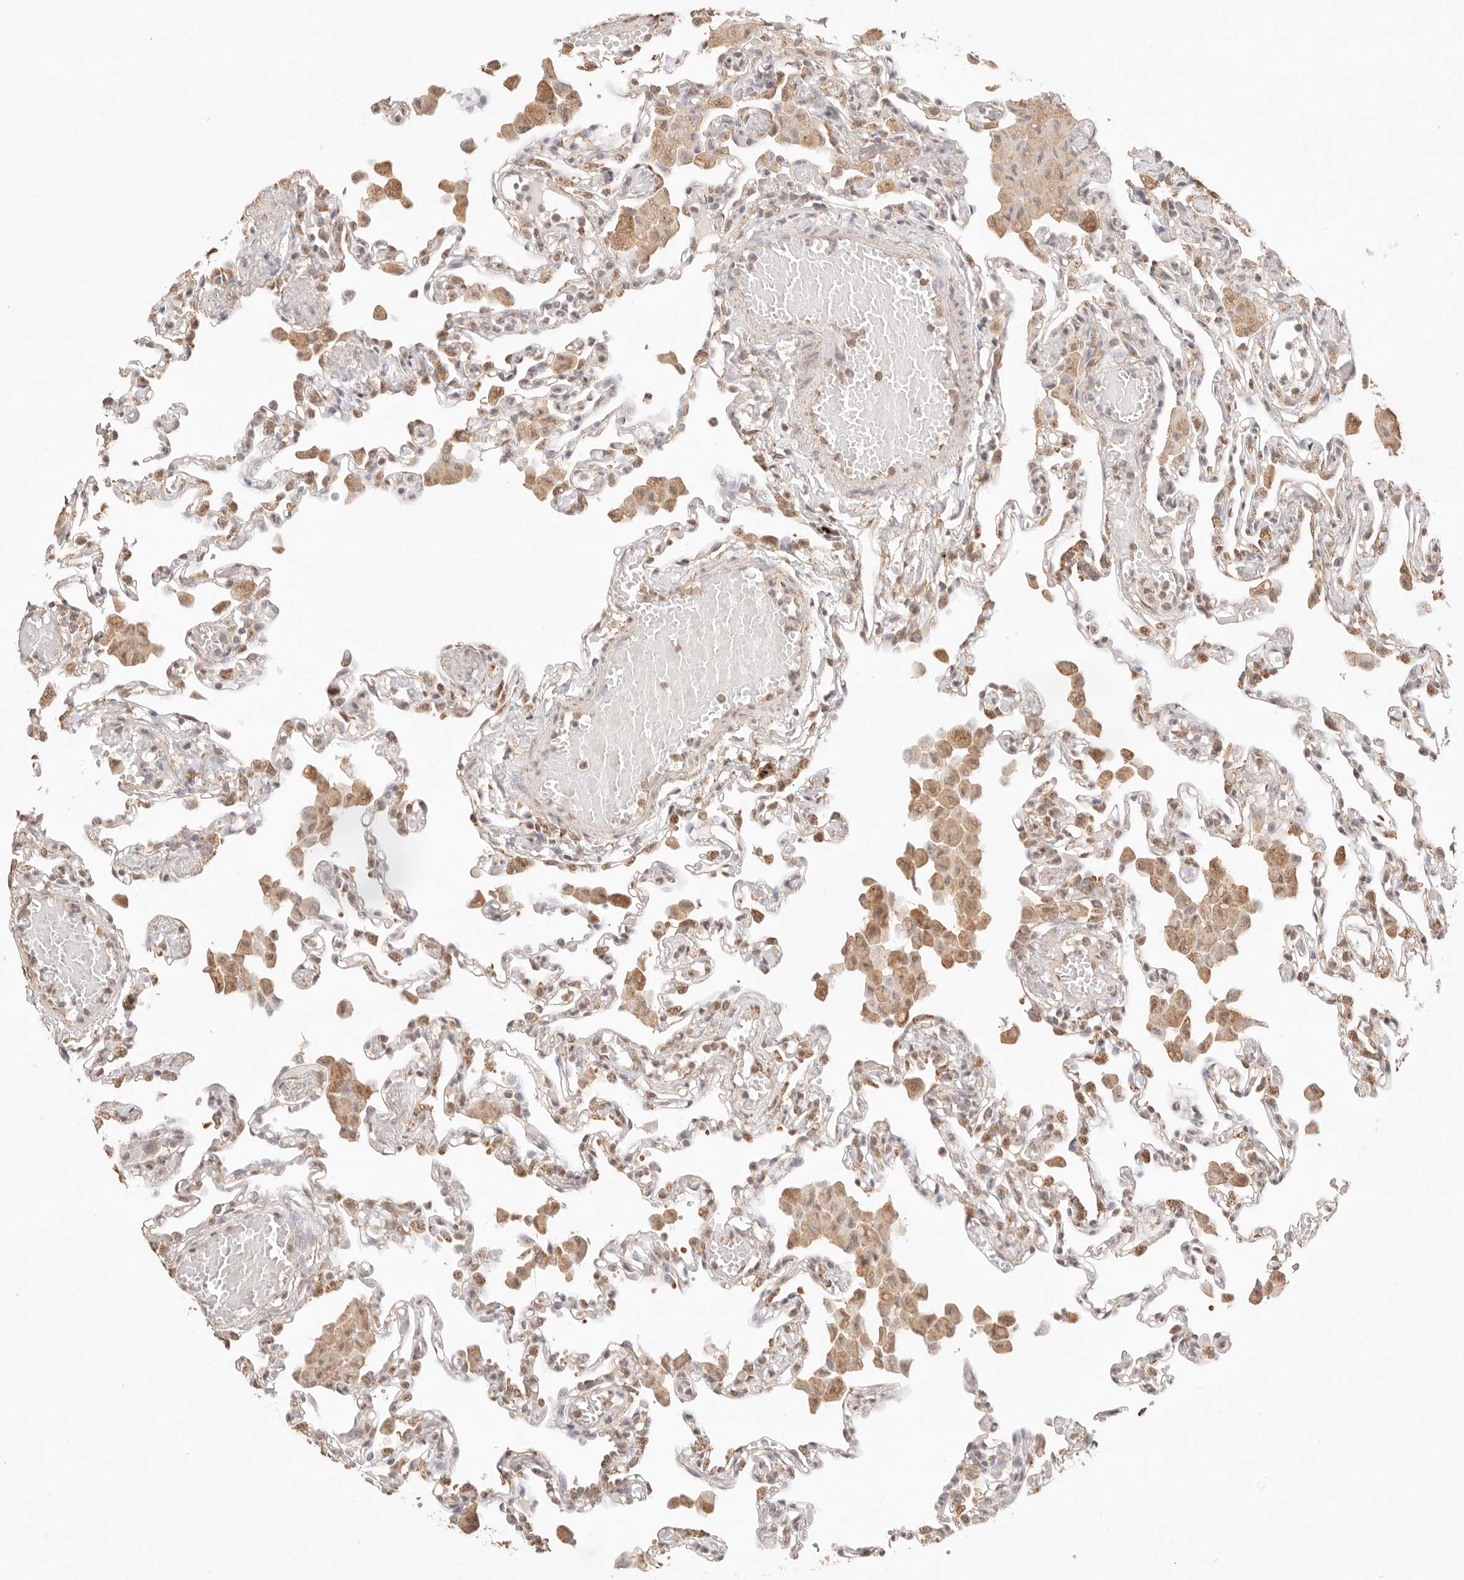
{"staining": {"intensity": "moderate", "quantity": "25%-75%", "location": "cytoplasmic/membranous,nuclear"}, "tissue": "lung", "cell_type": "Alveolar cells", "image_type": "normal", "snomed": [{"axis": "morphology", "description": "Normal tissue, NOS"}, {"axis": "topography", "description": "Bronchus"}, {"axis": "topography", "description": "Lung"}], "caption": "IHC staining of normal lung, which exhibits medium levels of moderate cytoplasmic/membranous,nuclear staining in approximately 25%-75% of alveolar cells indicating moderate cytoplasmic/membranous,nuclear protein staining. The staining was performed using DAB (brown) for protein detection and nuclei were counterstained in hematoxylin (blue).", "gene": "IL1R2", "patient": {"sex": "female", "age": 49}}